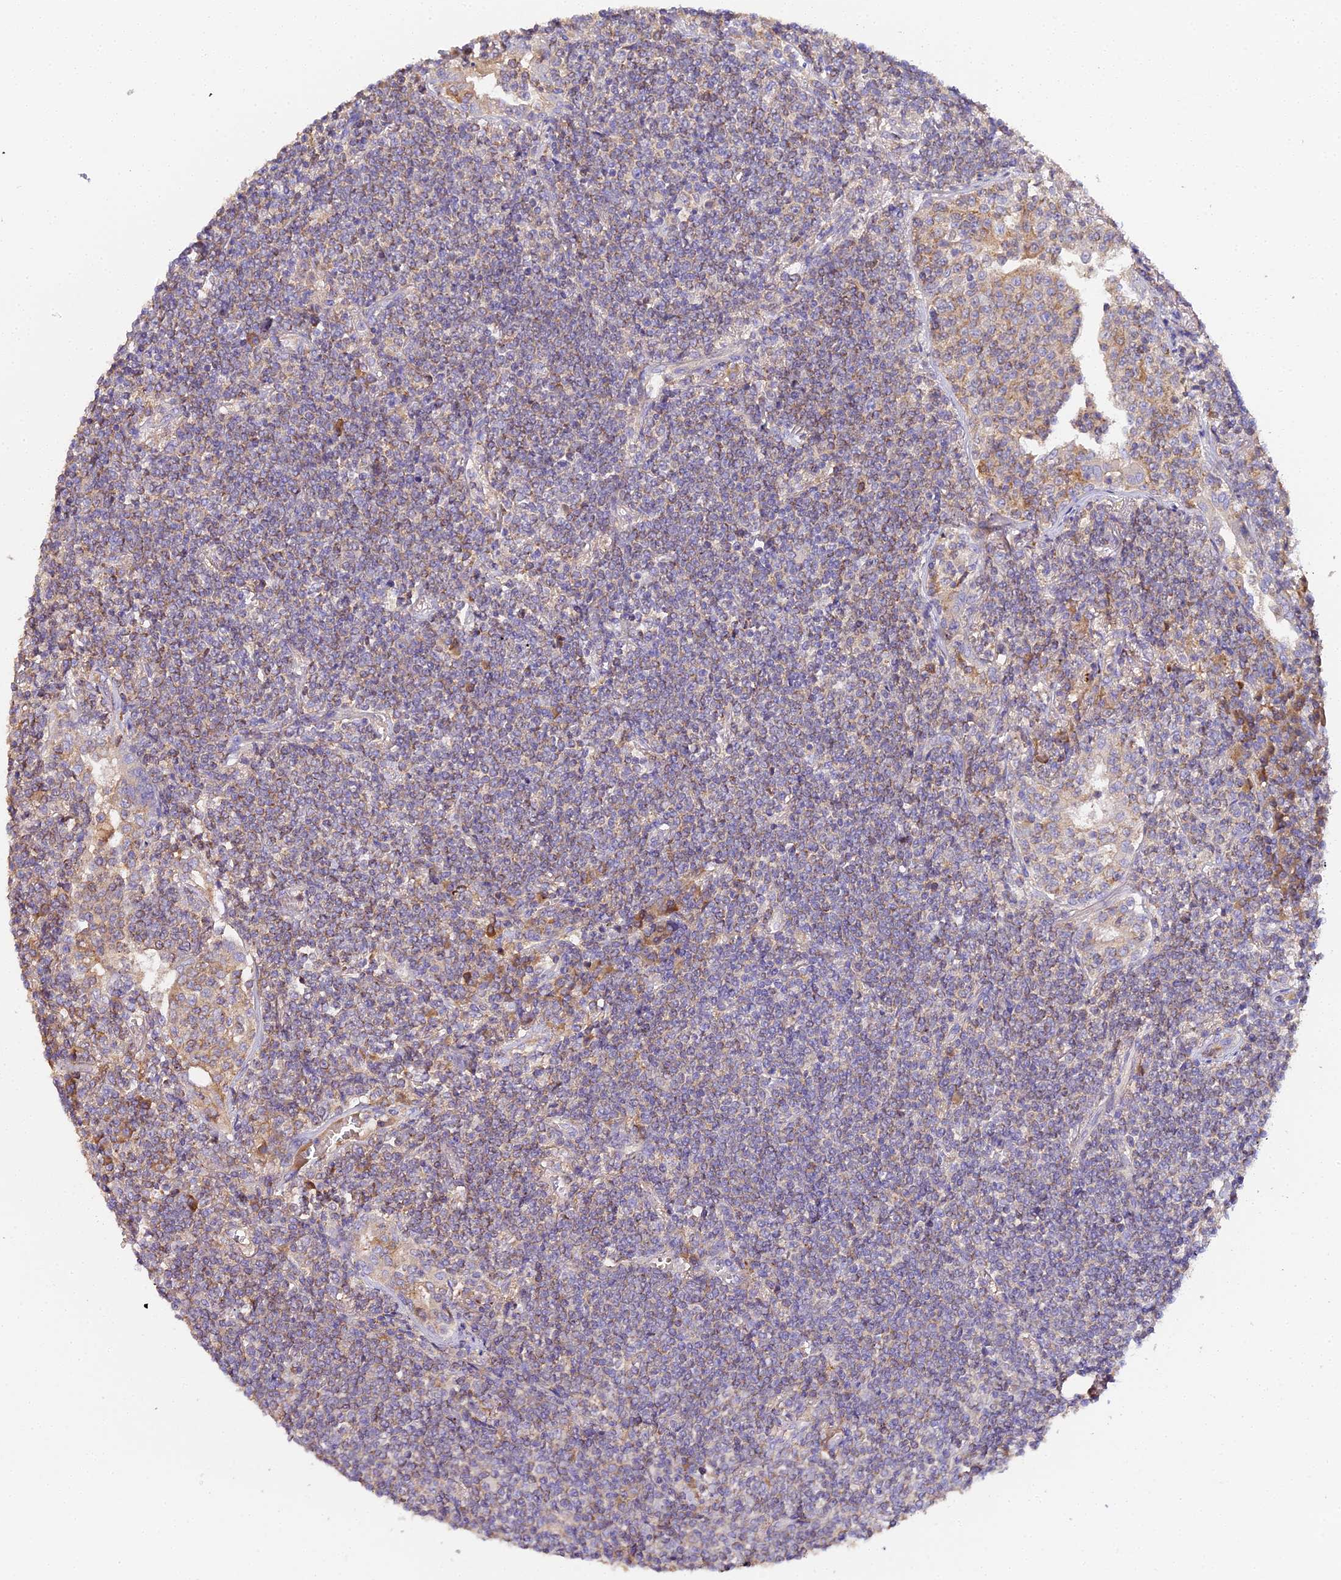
{"staining": {"intensity": "moderate", "quantity": "<25%", "location": "cytoplasmic/membranous"}, "tissue": "lymphoma", "cell_type": "Tumor cells", "image_type": "cancer", "snomed": [{"axis": "morphology", "description": "Malignant lymphoma, non-Hodgkin's type, Low grade"}, {"axis": "topography", "description": "Lung"}], "caption": "Tumor cells reveal low levels of moderate cytoplasmic/membranous positivity in about <25% of cells in low-grade malignant lymphoma, non-Hodgkin's type.", "gene": "SCX", "patient": {"sex": "female", "age": 71}}